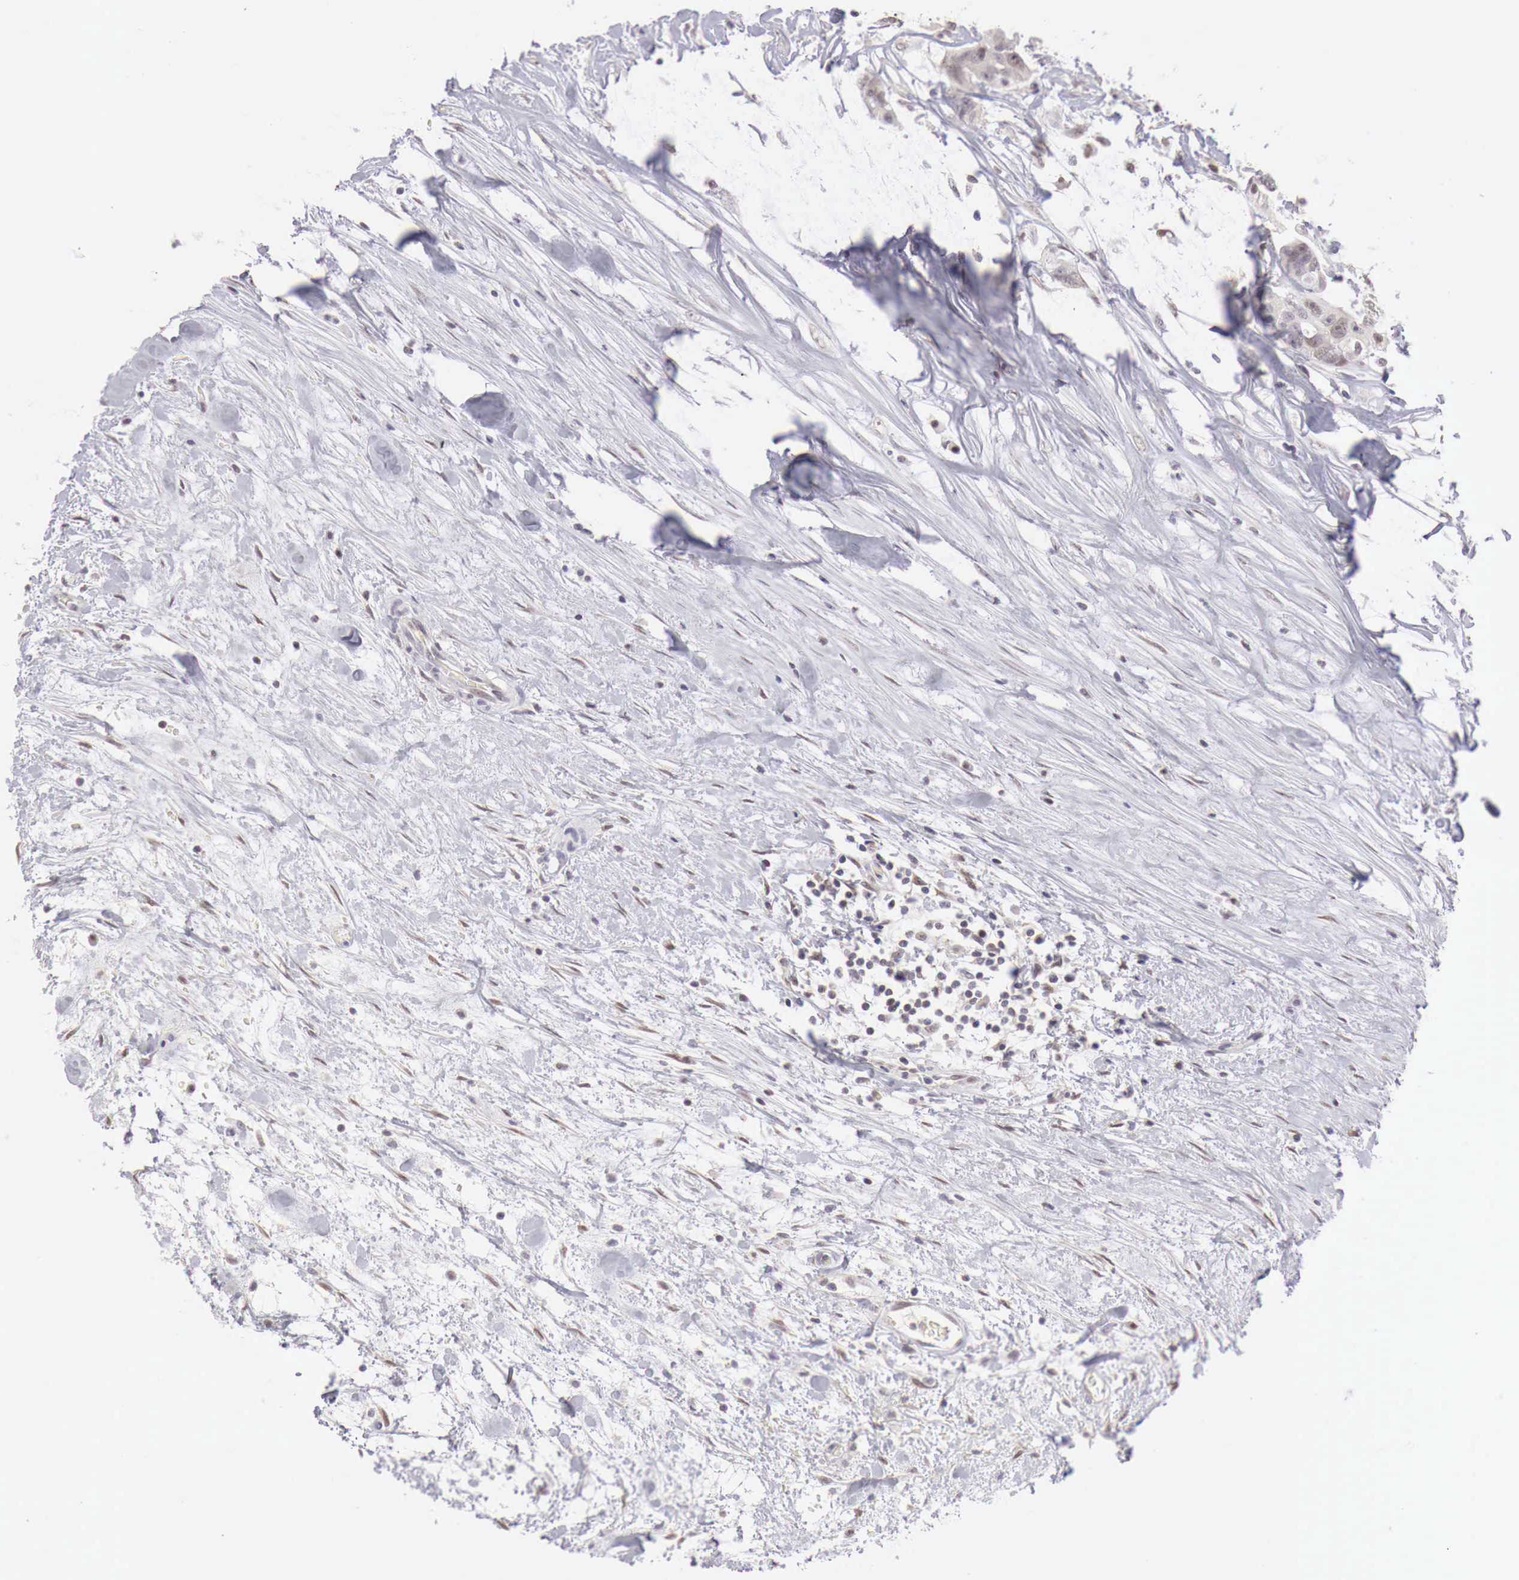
{"staining": {"intensity": "weak", "quantity": "<25%", "location": "nuclear"}, "tissue": "colorectal cancer", "cell_type": "Tumor cells", "image_type": "cancer", "snomed": [{"axis": "morphology", "description": "Adenocarcinoma, NOS"}, {"axis": "topography", "description": "Rectum"}], "caption": "A micrograph of adenocarcinoma (colorectal) stained for a protein displays no brown staining in tumor cells.", "gene": "UBA1", "patient": {"sex": "female", "age": 57}}